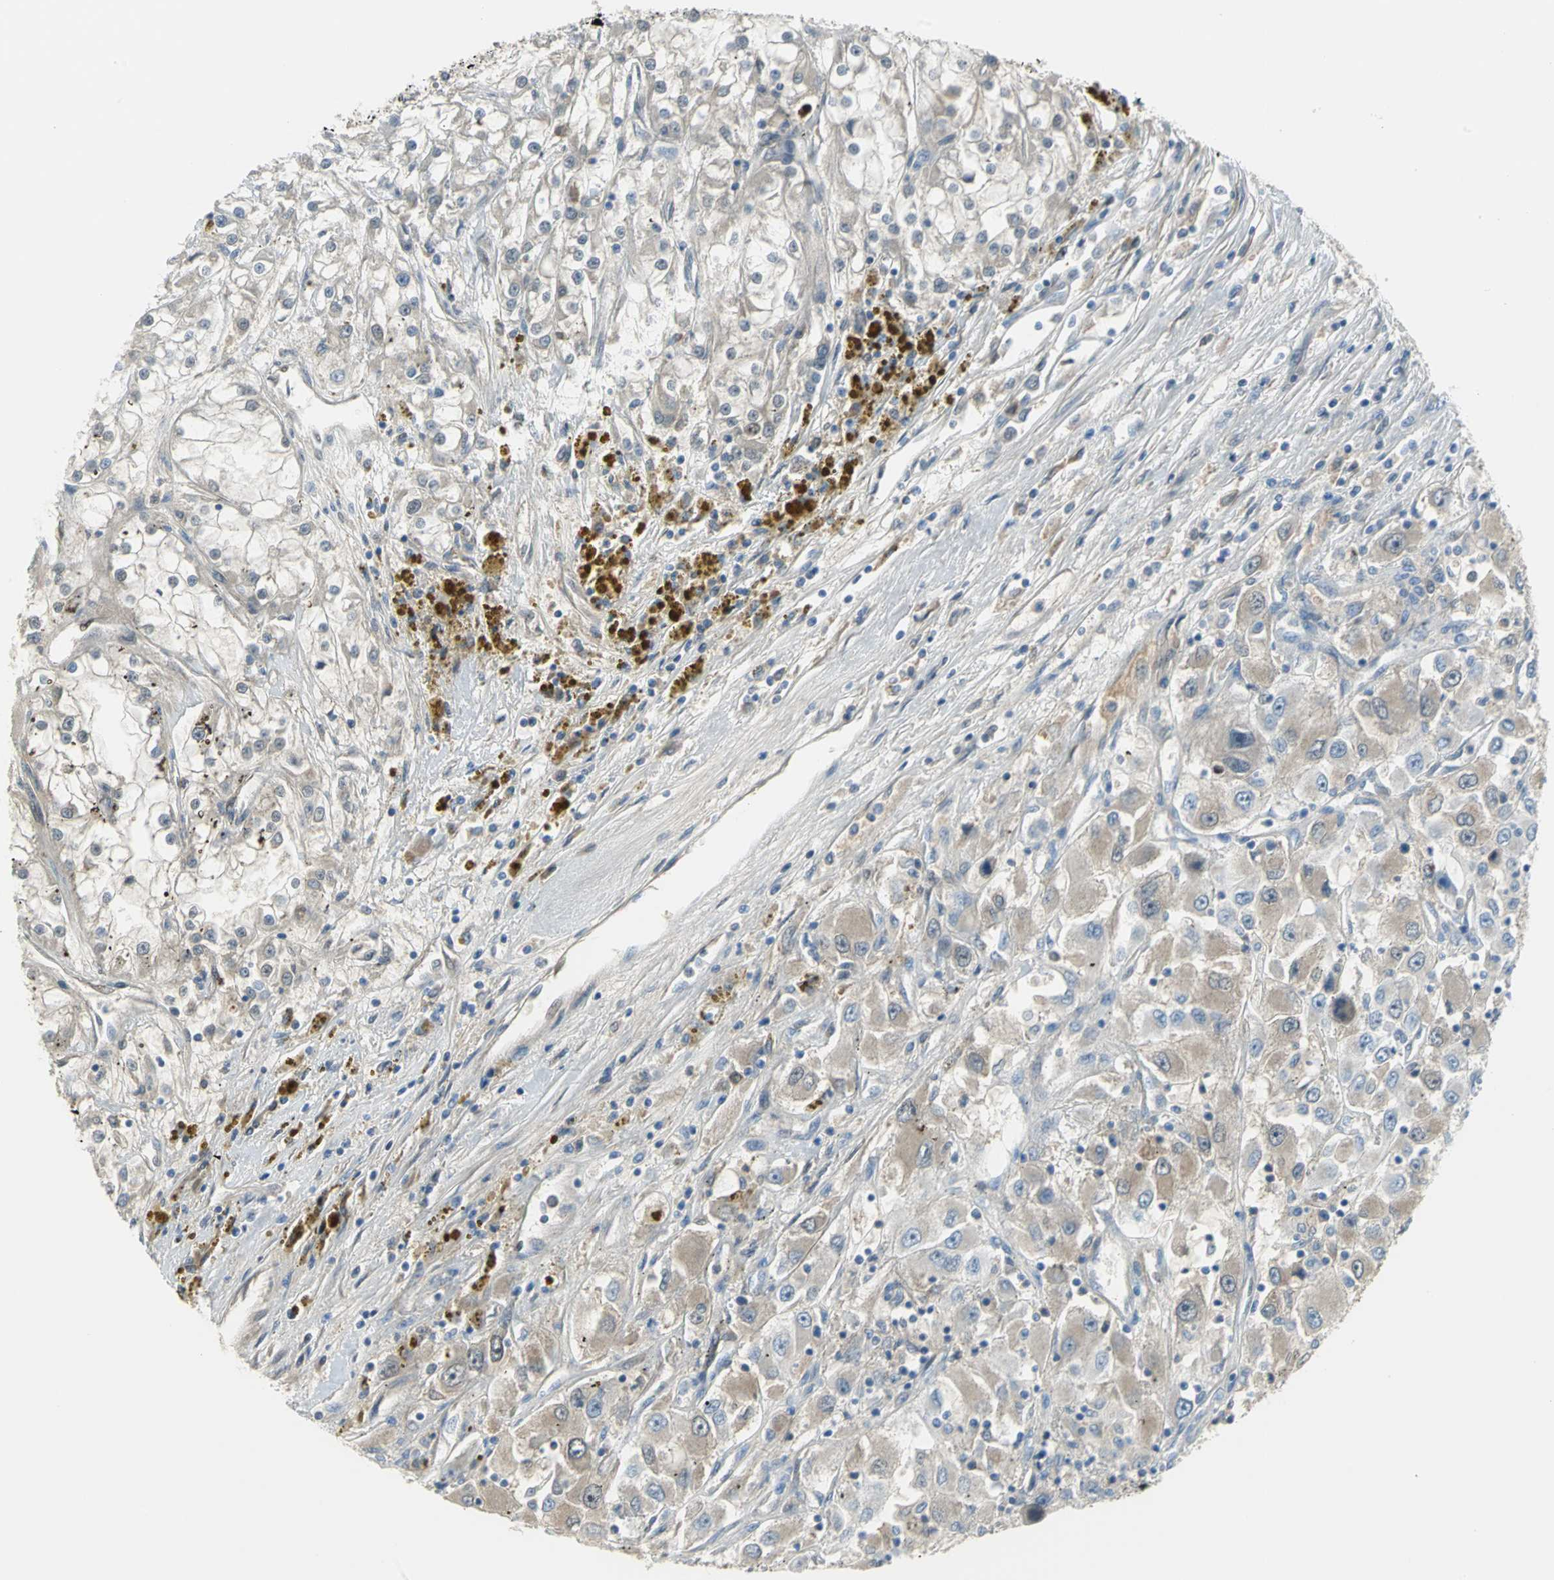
{"staining": {"intensity": "moderate", "quantity": "25%-75%", "location": "cytoplasmic/membranous"}, "tissue": "renal cancer", "cell_type": "Tumor cells", "image_type": "cancer", "snomed": [{"axis": "morphology", "description": "Adenocarcinoma, NOS"}, {"axis": "topography", "description": "Kidney"}], "caption": "The photomicrograph displays staining of renal cancer (adenocarcinoma), revealing moderate cytoplasmic/membranous protein expression (brown color) within tumor cells.", "gene": "ZIC1", "patient": {"sex": "female", "age": 52}}